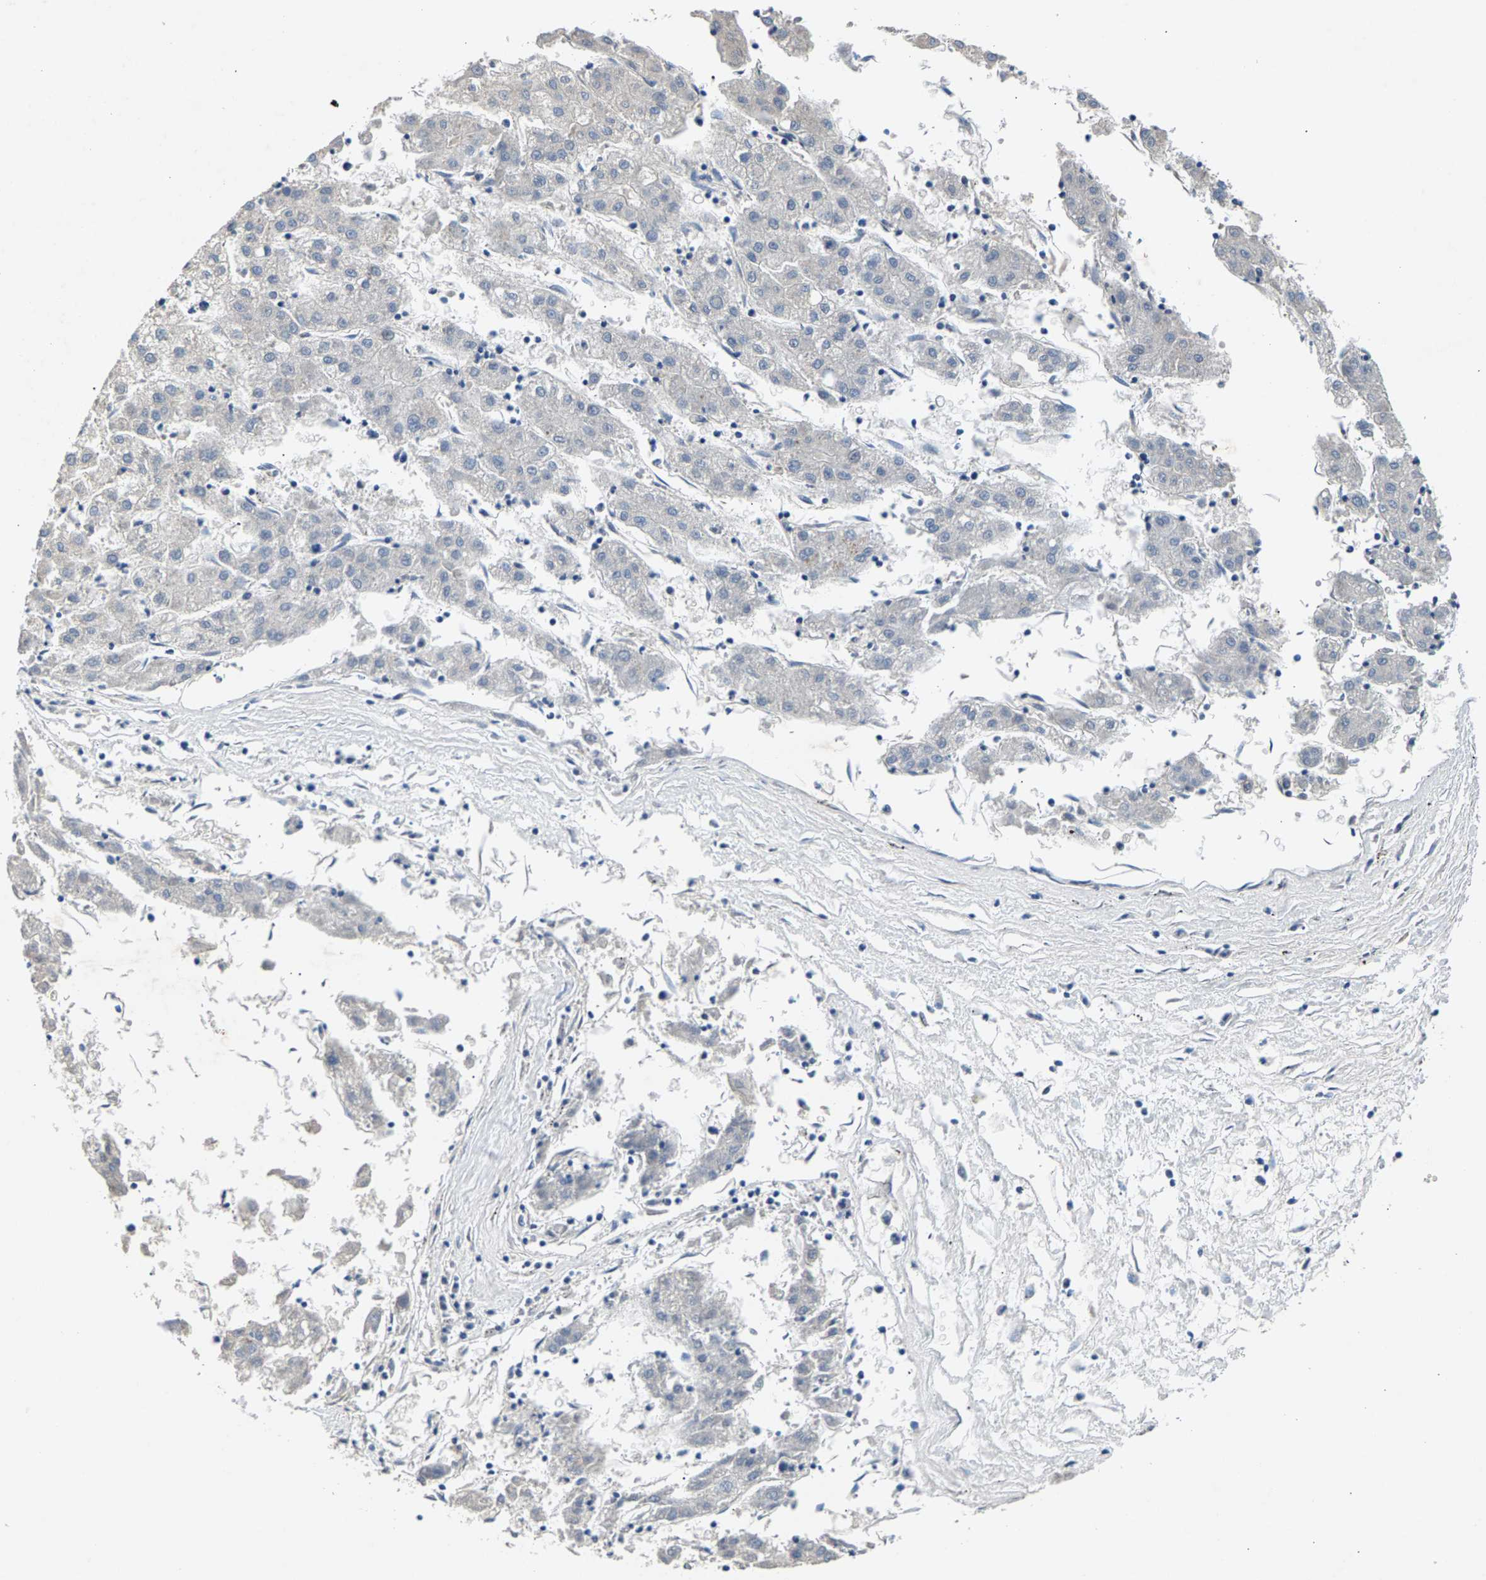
{"staining": {"intensity": "negative", "quantity": "none", "location": "none"}, "tissue": "liver cancer", "cell_type": "Tumor cells", "image_type": "cancer", "snomed": [{"axis": "morphology", "description": "Carcinoma, Hepatocellular, NOS"}, {"axis": "topography", "description": "Liver"}], "caption": "The histopathology image demonstrates no staining of tumor cells in liver cancer. (Stains: DAB (3,3'-diaminobenzidine) immunohistochemistry with hematoxylin counter stain, Microscopy: brightfield microscopy at high magnification).", "gene": "NT5C", "patient": {"sex": "male", "age": 72}}